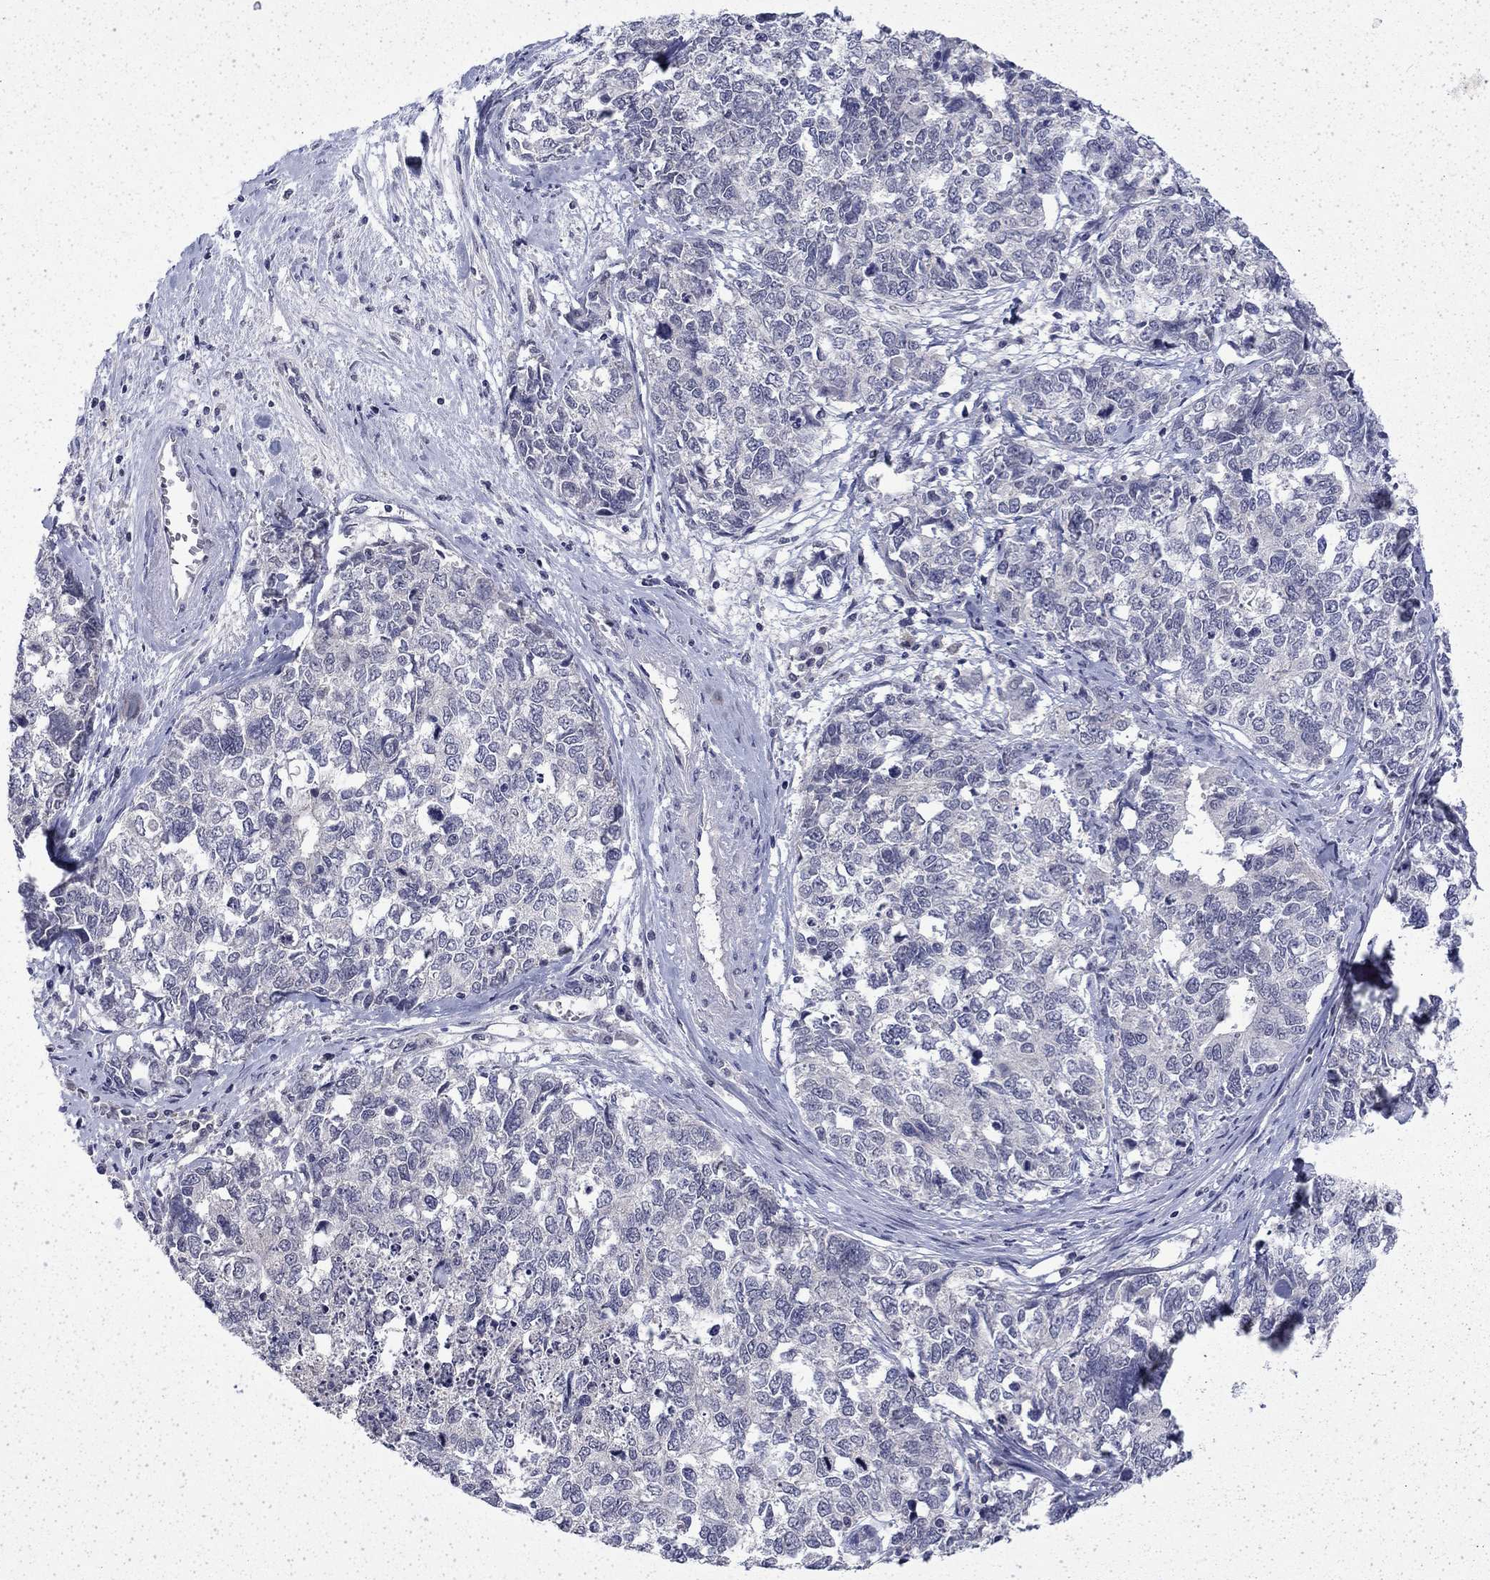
{"staining": {"intensity": "negative", "quantity": "none", "location": "none"}, "tissue": "cervical cancer", "cell_type": "Tumor cells", "image_type": "cancer", "snomed": [{"axis": "morphology", "description": "Squamous cell carcinoma, NOS"}, {"axis": "topography", "description": "Cervix"}], "caption": "Tumor cells are negative for protein expression in human cervical cancer.", "gene": "CHAT", "patient": {"sex": "female", "age": 63}}